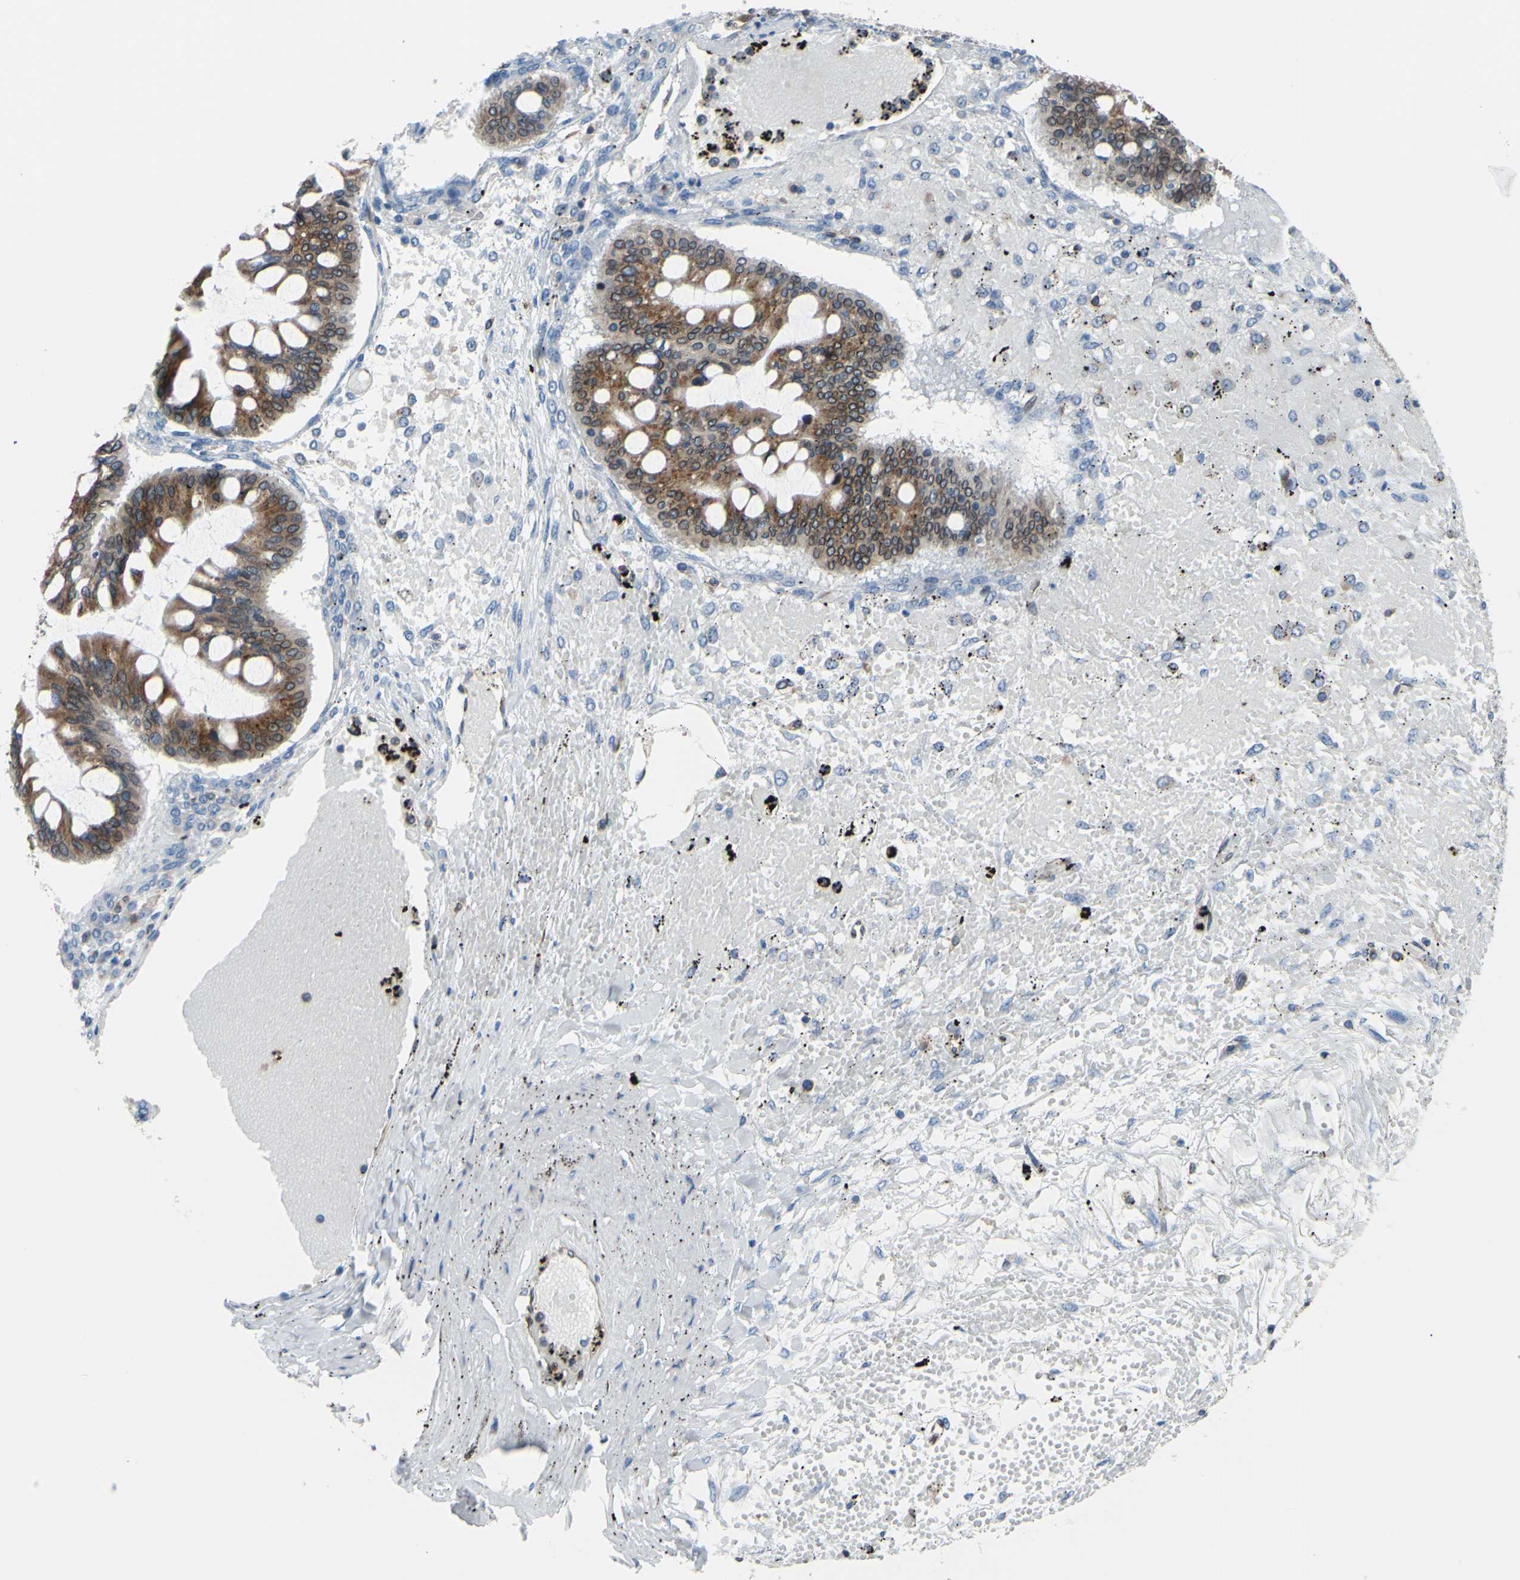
{"staining": {"intensity": "moderate", "quantity": ">75%", "location": "cytoplasmic/membranous"}, "tissue": "ovarian cancer", "cell_type": "Tumor cells", "image_type": "cancer", "snomed": [{"axis": "morphology", "description": "Cystadenocarcinoma, mucinous, NOS"}, {"axis": "topography", "description": "Ovary"}], "caption": "An image of human ovarian cancer stained for a protein displays moderate cytoplasmic/membranous brown staining in tumor cells.", "gene": "MGST2", "patient": {"sex": "female", "age": 73}}